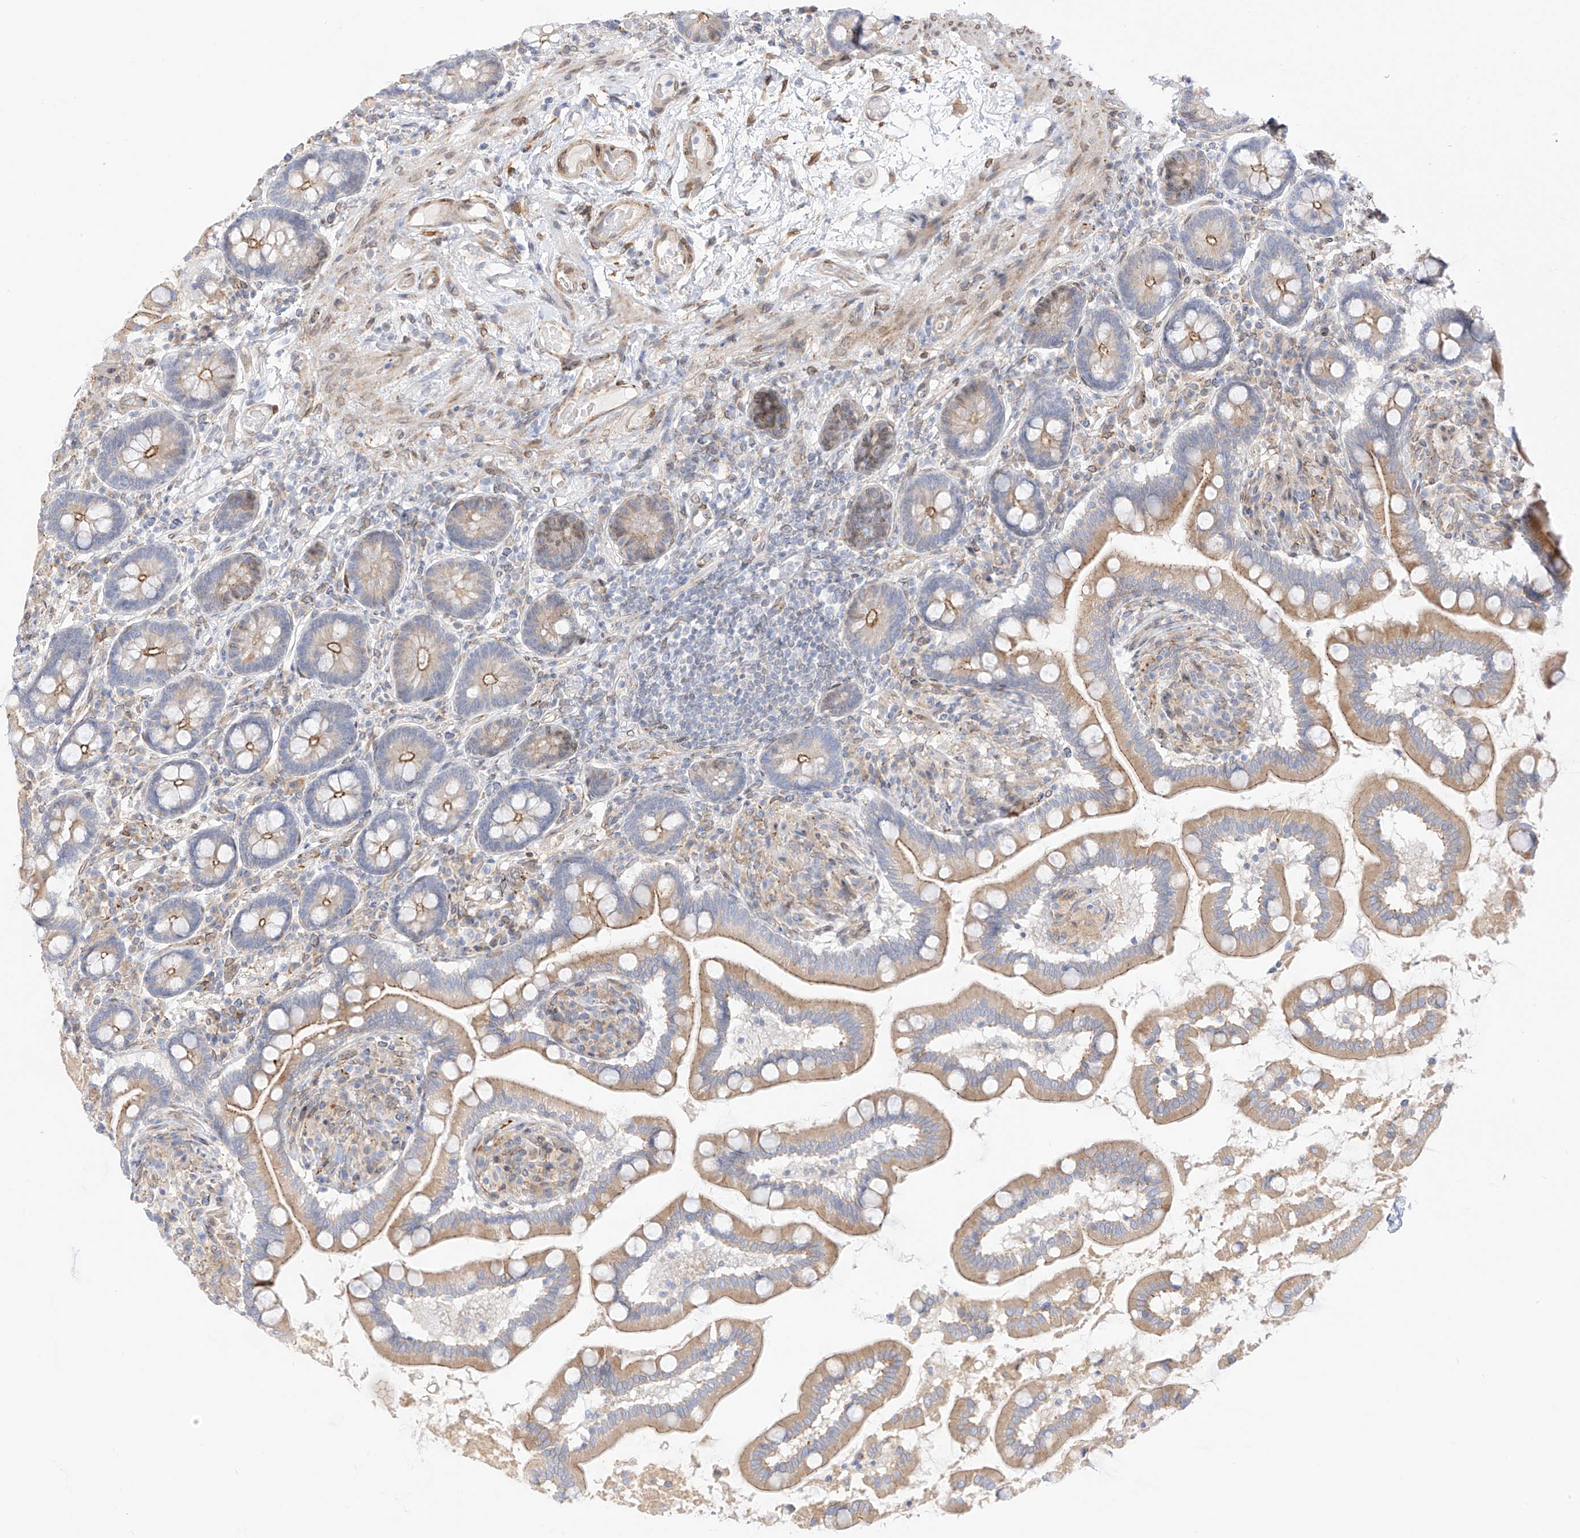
{"staining": {"intensity": "moderate", "quantity": ">75%", "location": "cytoplasmic/membranous"}, "tissue": "small intestine", "cell_type": "Glandular cells", "image_type": "normal", "snomed": [{"axis": "morphology", "description": "Normal tissue, NOS"}, {"axis": "topography", "description": "Small intestine"}], "caption": "Moderate cytoplasmic/membranous expression for a protein is seen in about >75% of glandular cells of normal small intestine using immunohistochemistry (IHC).", "gene": "PCYOX1", "patient": {"sex": "female", "age": 64}}